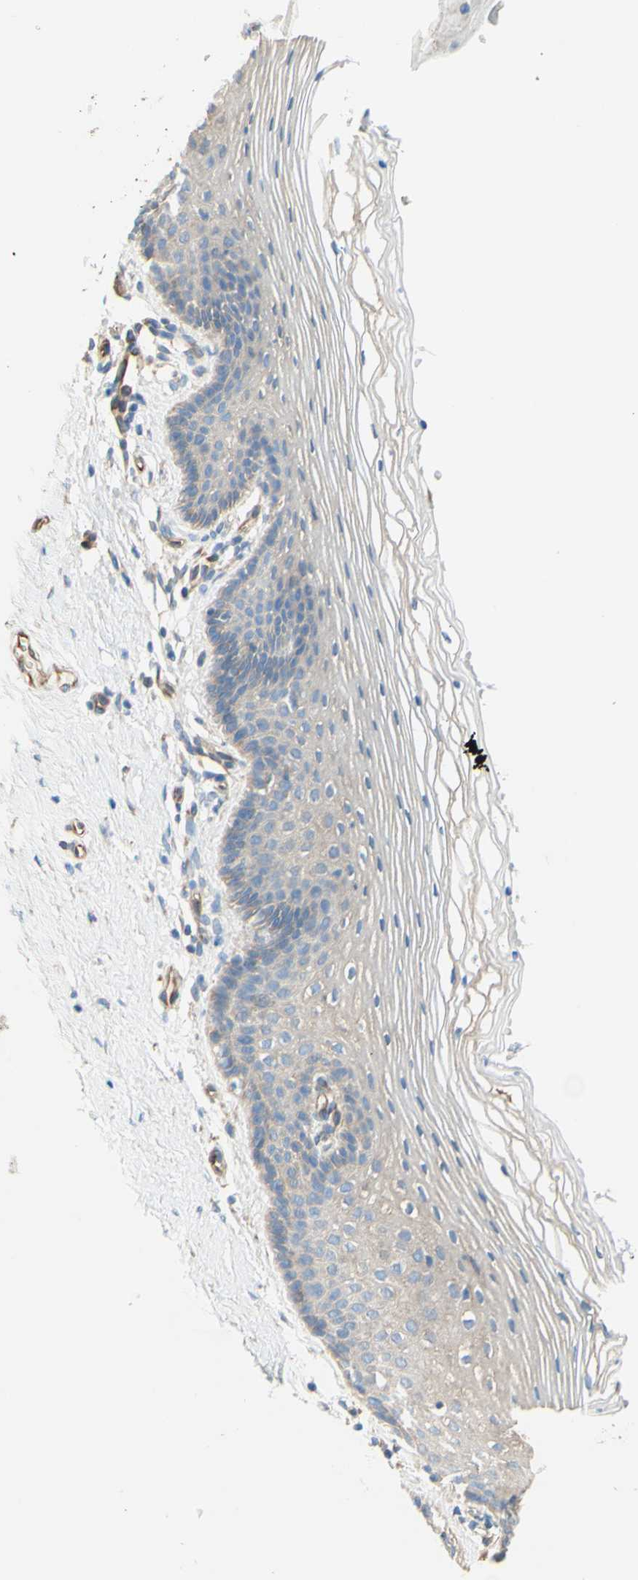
{"staining": {"intensity": "weak", "quantity": ">75%", "location": "cytoplasmic/membranous"}, "tissue": "vagina", "cell_type": "Squamous epithelial cells", "image_type": "normal", "snomed": [{"axis": "morphology", "description": "Normal tissue, NOS"}, {"axis": "topography", "description": "Vagina"}], "caption": "Vagina stained with DAB (3,3'-diaminobenzidine) immunohistochemistry reveals low levels of weak cytoplasmic/membranous staining in about >75% of squamous epithelial cells.", "gene": "ENDOD1", "patient": {"sex": "female", "age": 32}}